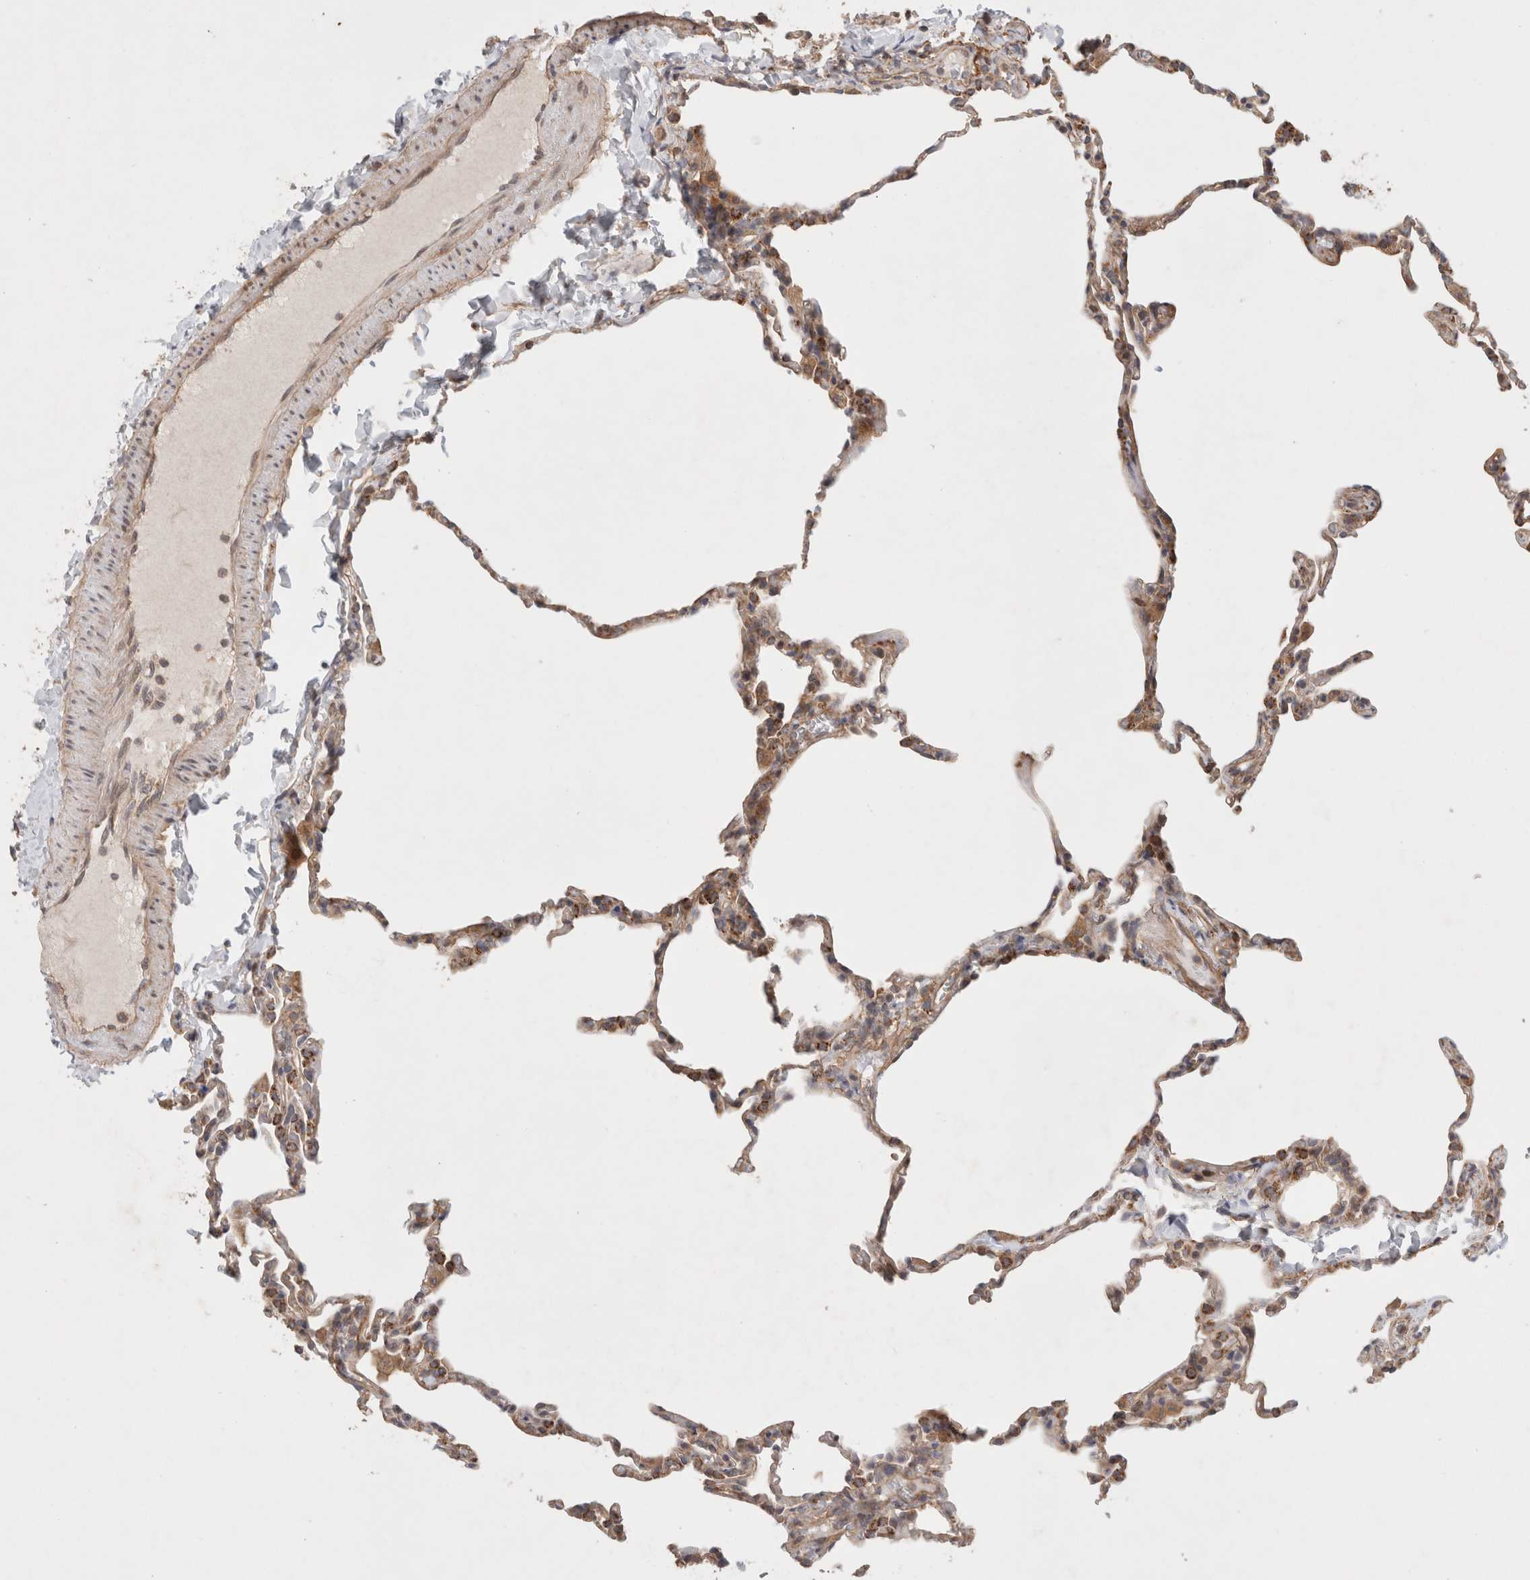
{"staining": {"intensity": "strong", "quantity": "25%-75%", "location": "cytoplasmic/membranous"}, "tissue": "lung", "cell_type": "Alveolar cells", "image_type": "normal", "snomed": [{"axis": "morphology", "description": "Normal tissue, NOS"}, {"axis": "topography", "description": "Lung"}], "caption": "A brown stain shows strong cytoplasmic/membranous staining of a protein in alveolar cells of benign lung. (DAB = brown stain, brightfield microscopy at high magnification).", "gene": "HROB", "patient": {"sex": "male", "age": 20}}